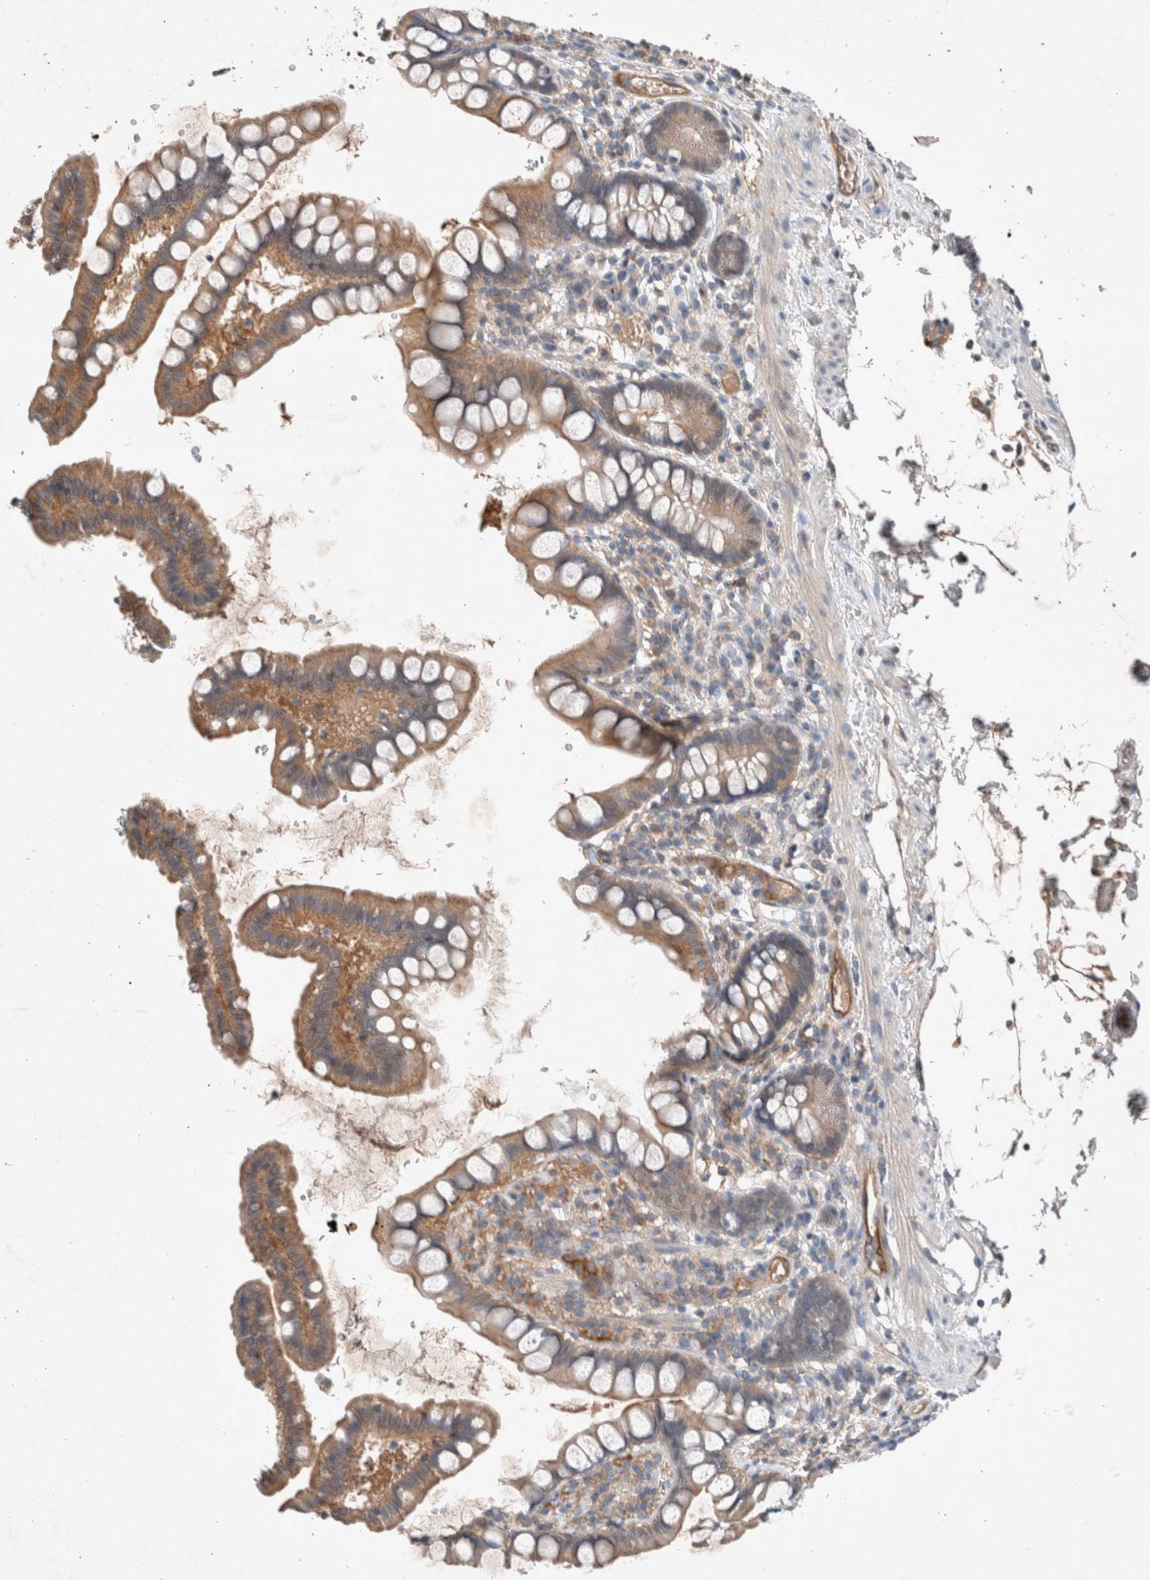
{"staining": {"intensity": "weak", "quantity": ">75%", "location": "cytoplasmic/membranous"}, "tissue": "small intestine", "cell_type": "Glandular cells", "image_type": "normal", "snomed": [{"axis": "morphology", "description": "Normal tissue, NOS"}, {"axis": "topography", "description": "Smooth muscle"}, {"axis": "topography", "description": "Small intestine"}], "caption": "Immunohistochemistry (IHC) (DAB (3,3'-diaminobenzidine)) staining of benign small intestine demonstrates weak cytoplasmic/membranous protein staining in about >75% of glandular cells.", "gene": "UGCG", "patient": {"sex": "female", "age": 84}}